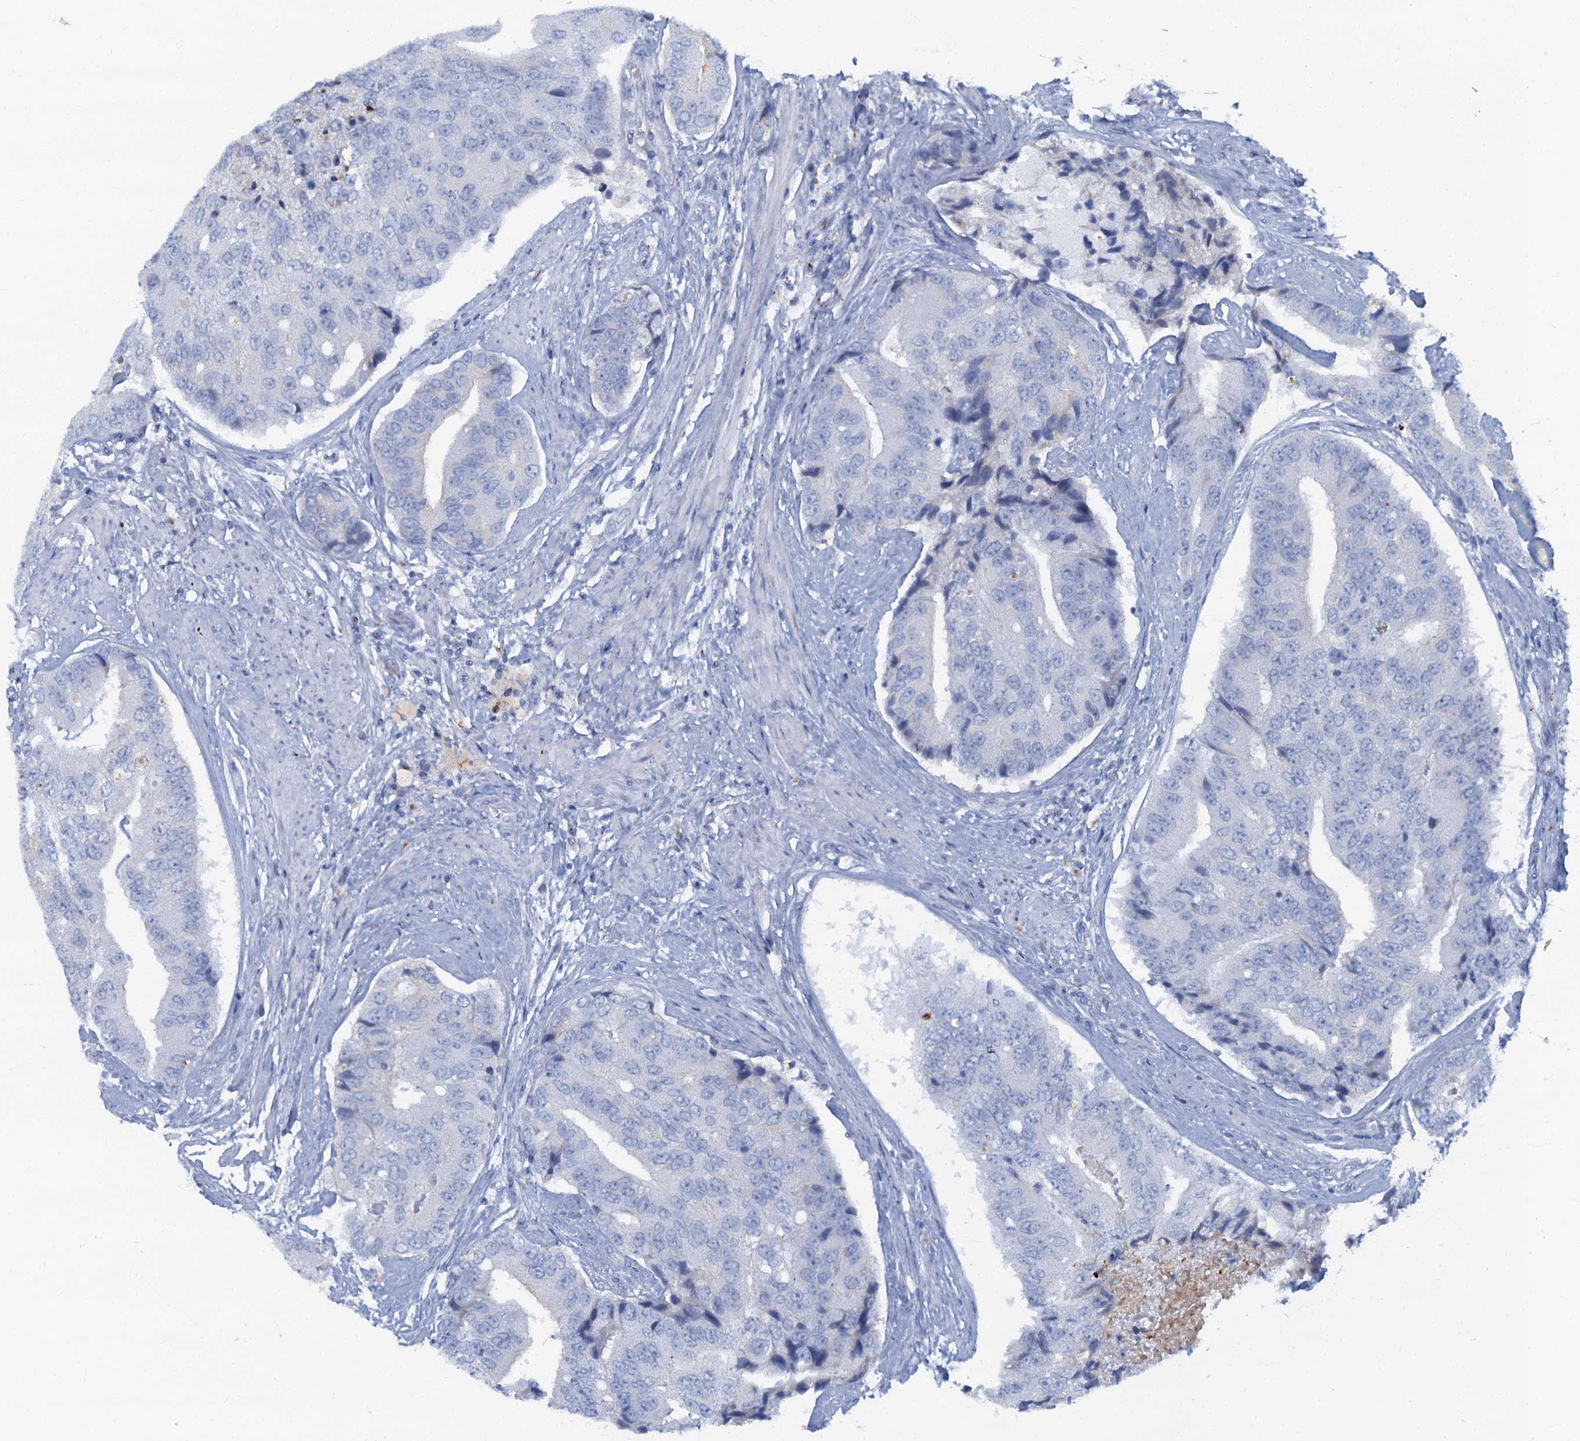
{"staining": {"intensity": "negative", "quantity": "none", "location": "none"}, "tissue": "prostate cancer", "cell_type": "Tumor cells", "image_type": "cancer", "snomed": [{"axis": "morphology", "description": "Adenocarcinoma, High grade"}, {"axis": "topography", "description": "Prostate"}], "caption": "An immunohistochemistry photomicrograph of prostate cancer is shown. There is no staining in tumor cells of prostate cancer.", "gene": "LYPD3", "patient": {"sex": "male", "age": 70}}